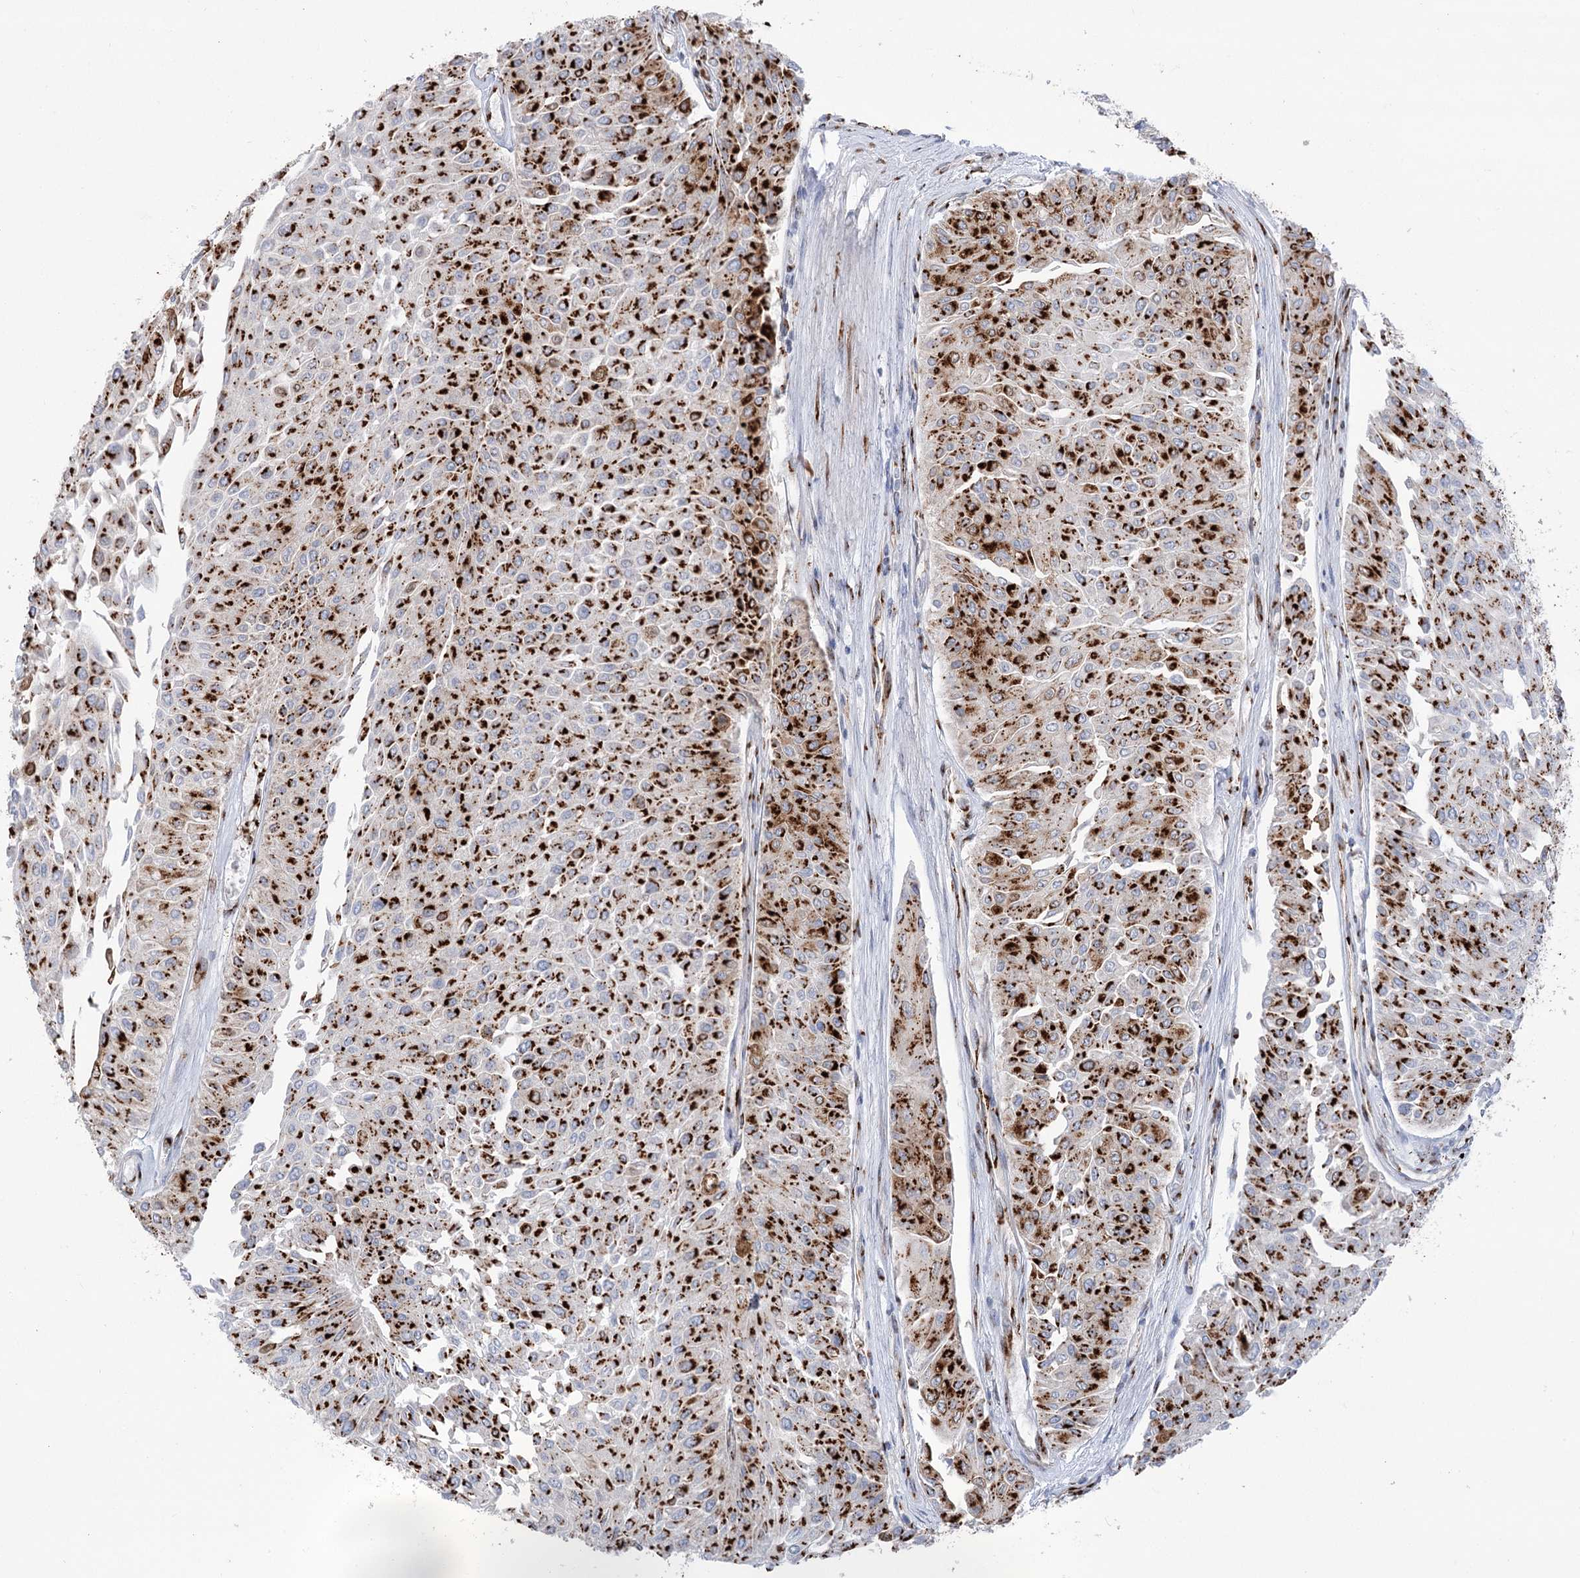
{"staining": {"intensity": "strong", "quantity": ">75%", "location": "cytoplasmic/membranous"}, "tissue": "urothelial cancer", "cell_type": "Tumor cells", "image_type": "cancer", "snomed": [{"axis": "morphology", "description": "Urothelial carcinoma, Low grade"}, {"axis": "topography", "description": "Urinary bladder"}], "caption": "Strong cytoplasmic/membranous staining for a protein is appreciated in approximately >75% of tumor cells of urothelial cancer using immunohistochemistry (IHC).", "gene": "TMEM165", "patient": {"sex": "male", "age": 67}}